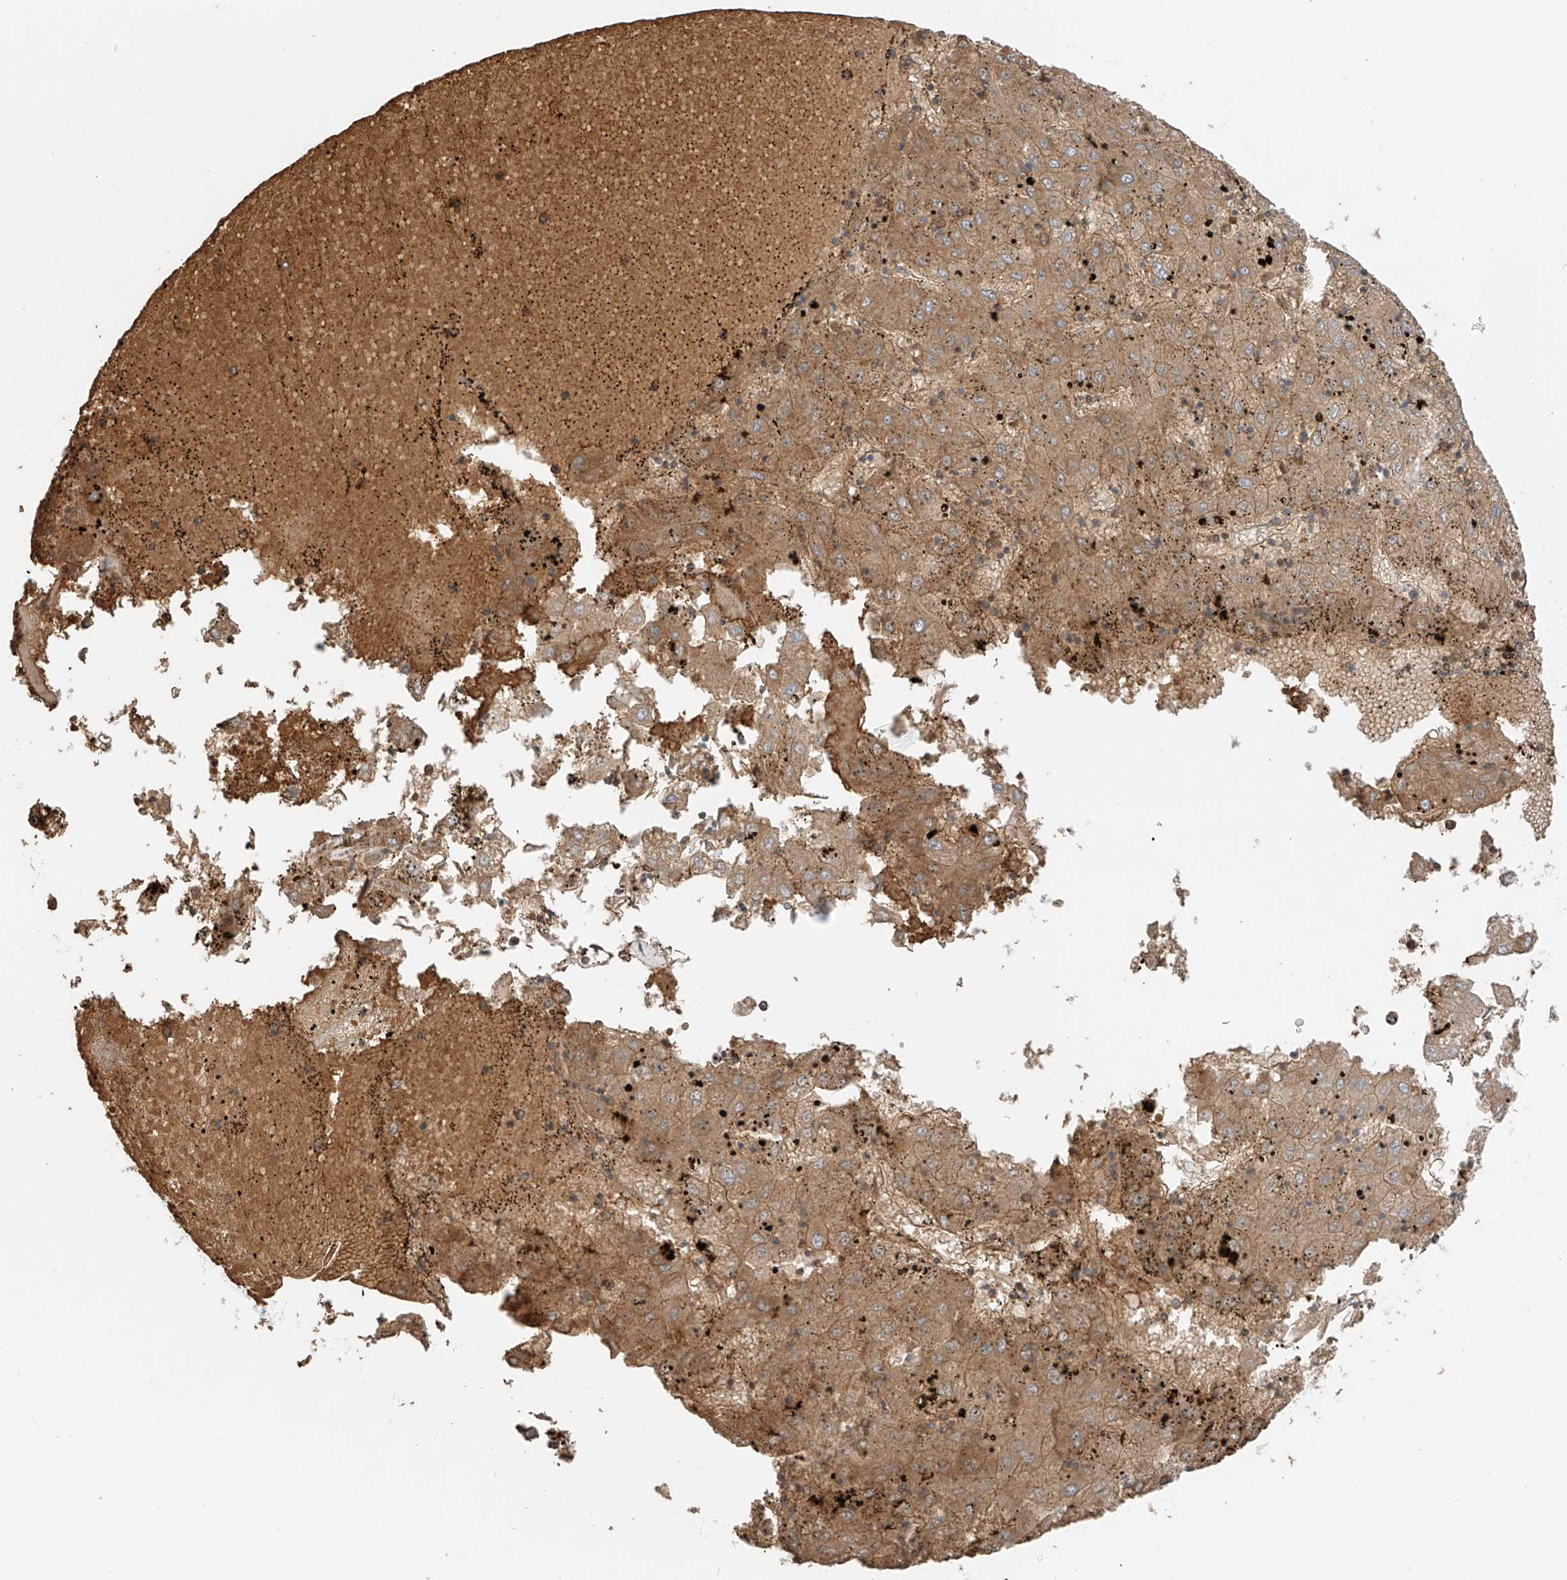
{"staining": {"intensity": "moderate", "quantity": "25%-75%", "location": "cytoplasmic/membranous"}, "tissue": "liver cancer", "cell_type": "Tumor cells", "image_type": "cancer", "snomed": [{"axis": "morphology", "description": "Carcinoma, Hepatocellular, NOS"}, {"axis": "topography", "description": "Liver"}], "caption": "Tumor cells exhibit moderate cytoplasmic/membranous staining in about 25%-75% of cells in liver cancer (hepatocellular carcinoma). The staining was performed using DAB (3,3'-diaminobenzidine), with brown indicating positive protein expression. Nuclei are stained blue with hematoxylin.", "gene": "EIPR1", "patient": {"sex": "male", "age": 72}}